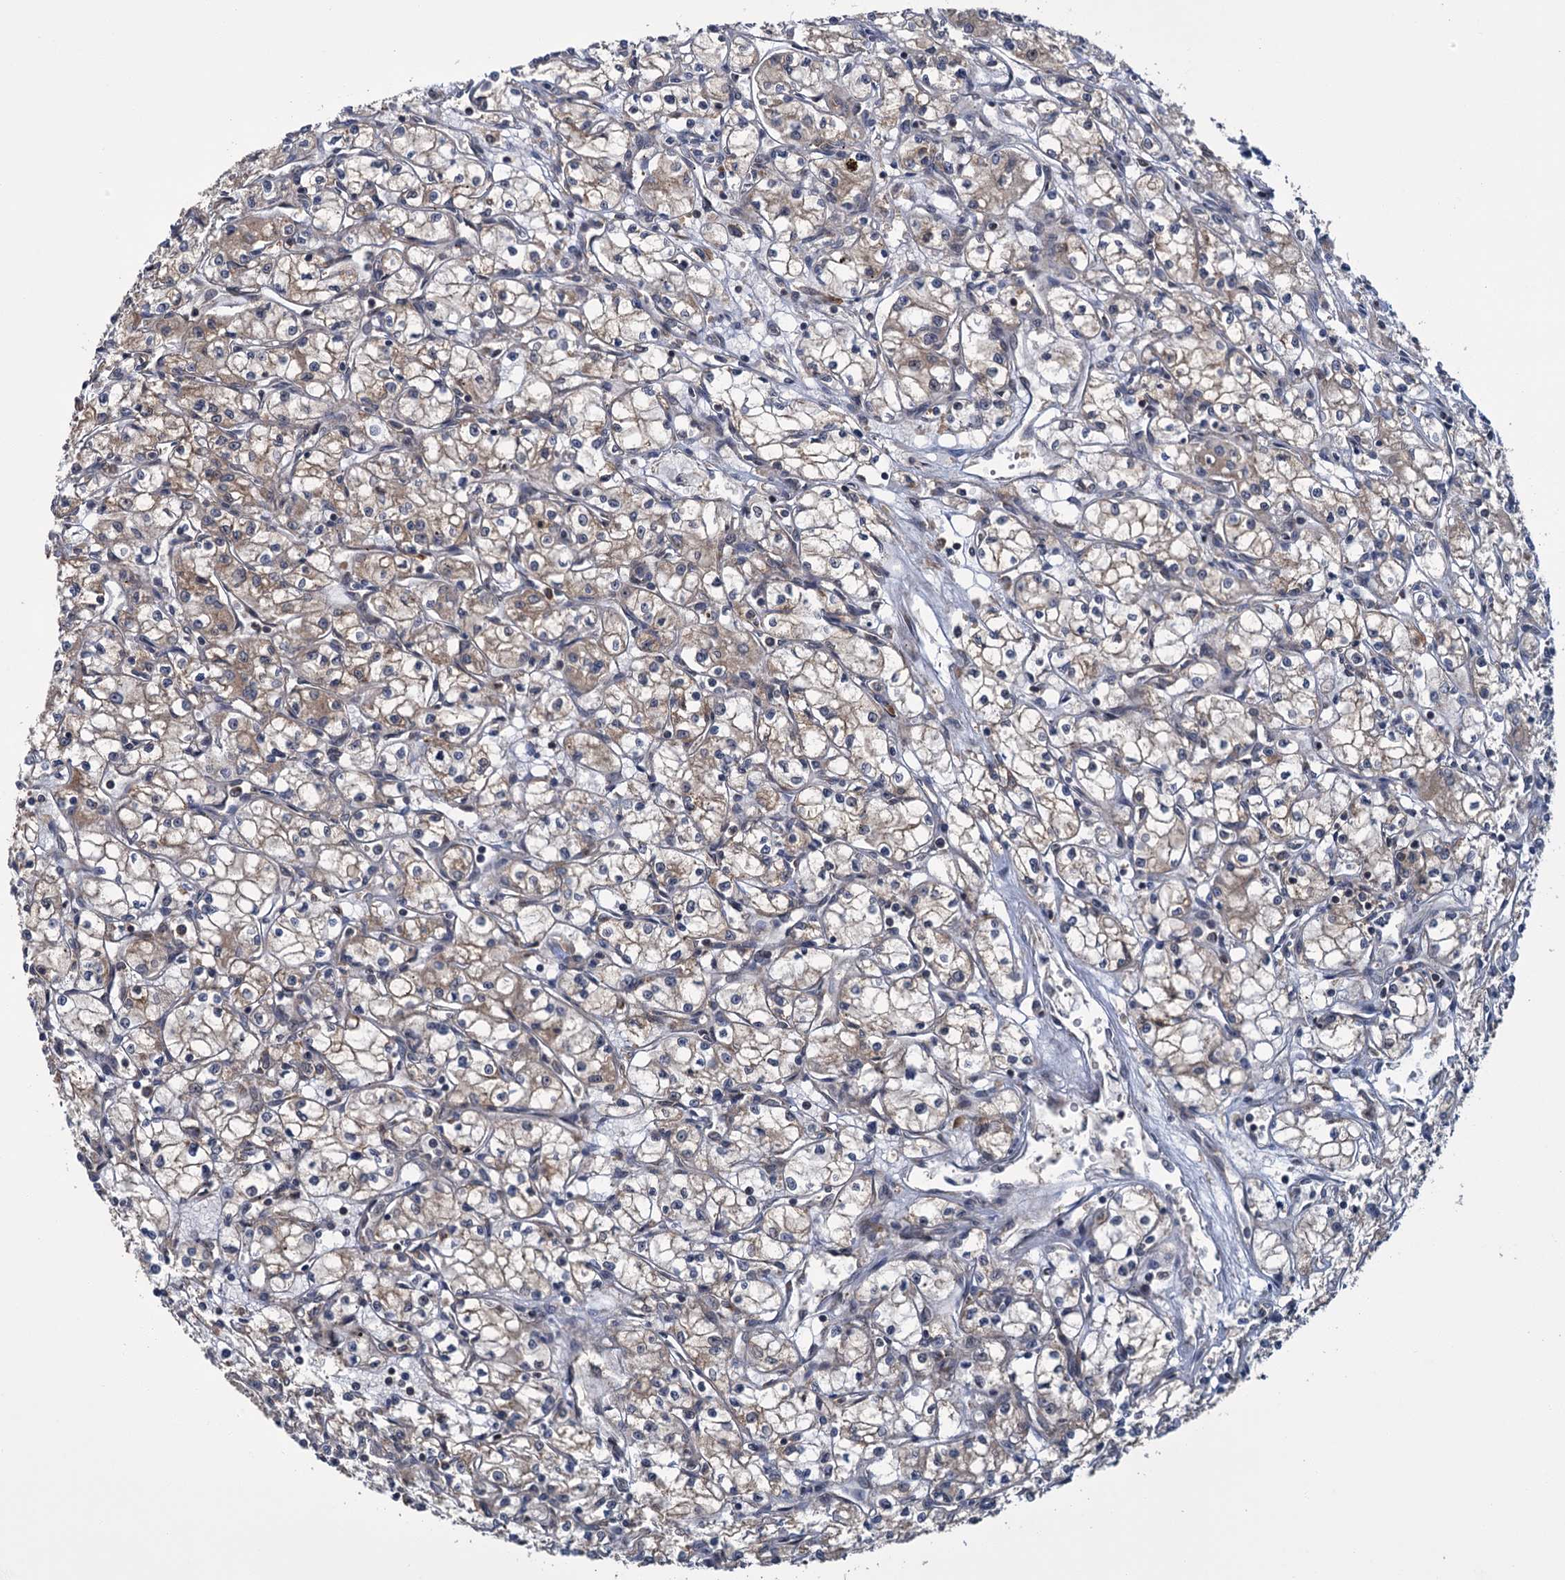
{"staining": {"intensity": "weak", "quantity": "25%-75%", "location": "cytoplasmic/membranous"}, "tissue": "renal cancer", "cell_type": "Tumor cells", "image_type": "cancer", "snomed": [{"axis": "morphology", "description": "Adenocarcinoma, NOS"}, {"axis": "topography", "description": "Kidney"}], "caption": "Adenocarcinoma (renal) tissue exhibits weak cytoplasmic/membranous staining in about 25%-75% of tumor cells, visualized by immunohistochemistry.", "gene": "KANSL2", "patient": {"sex": "male", "age": 59}}